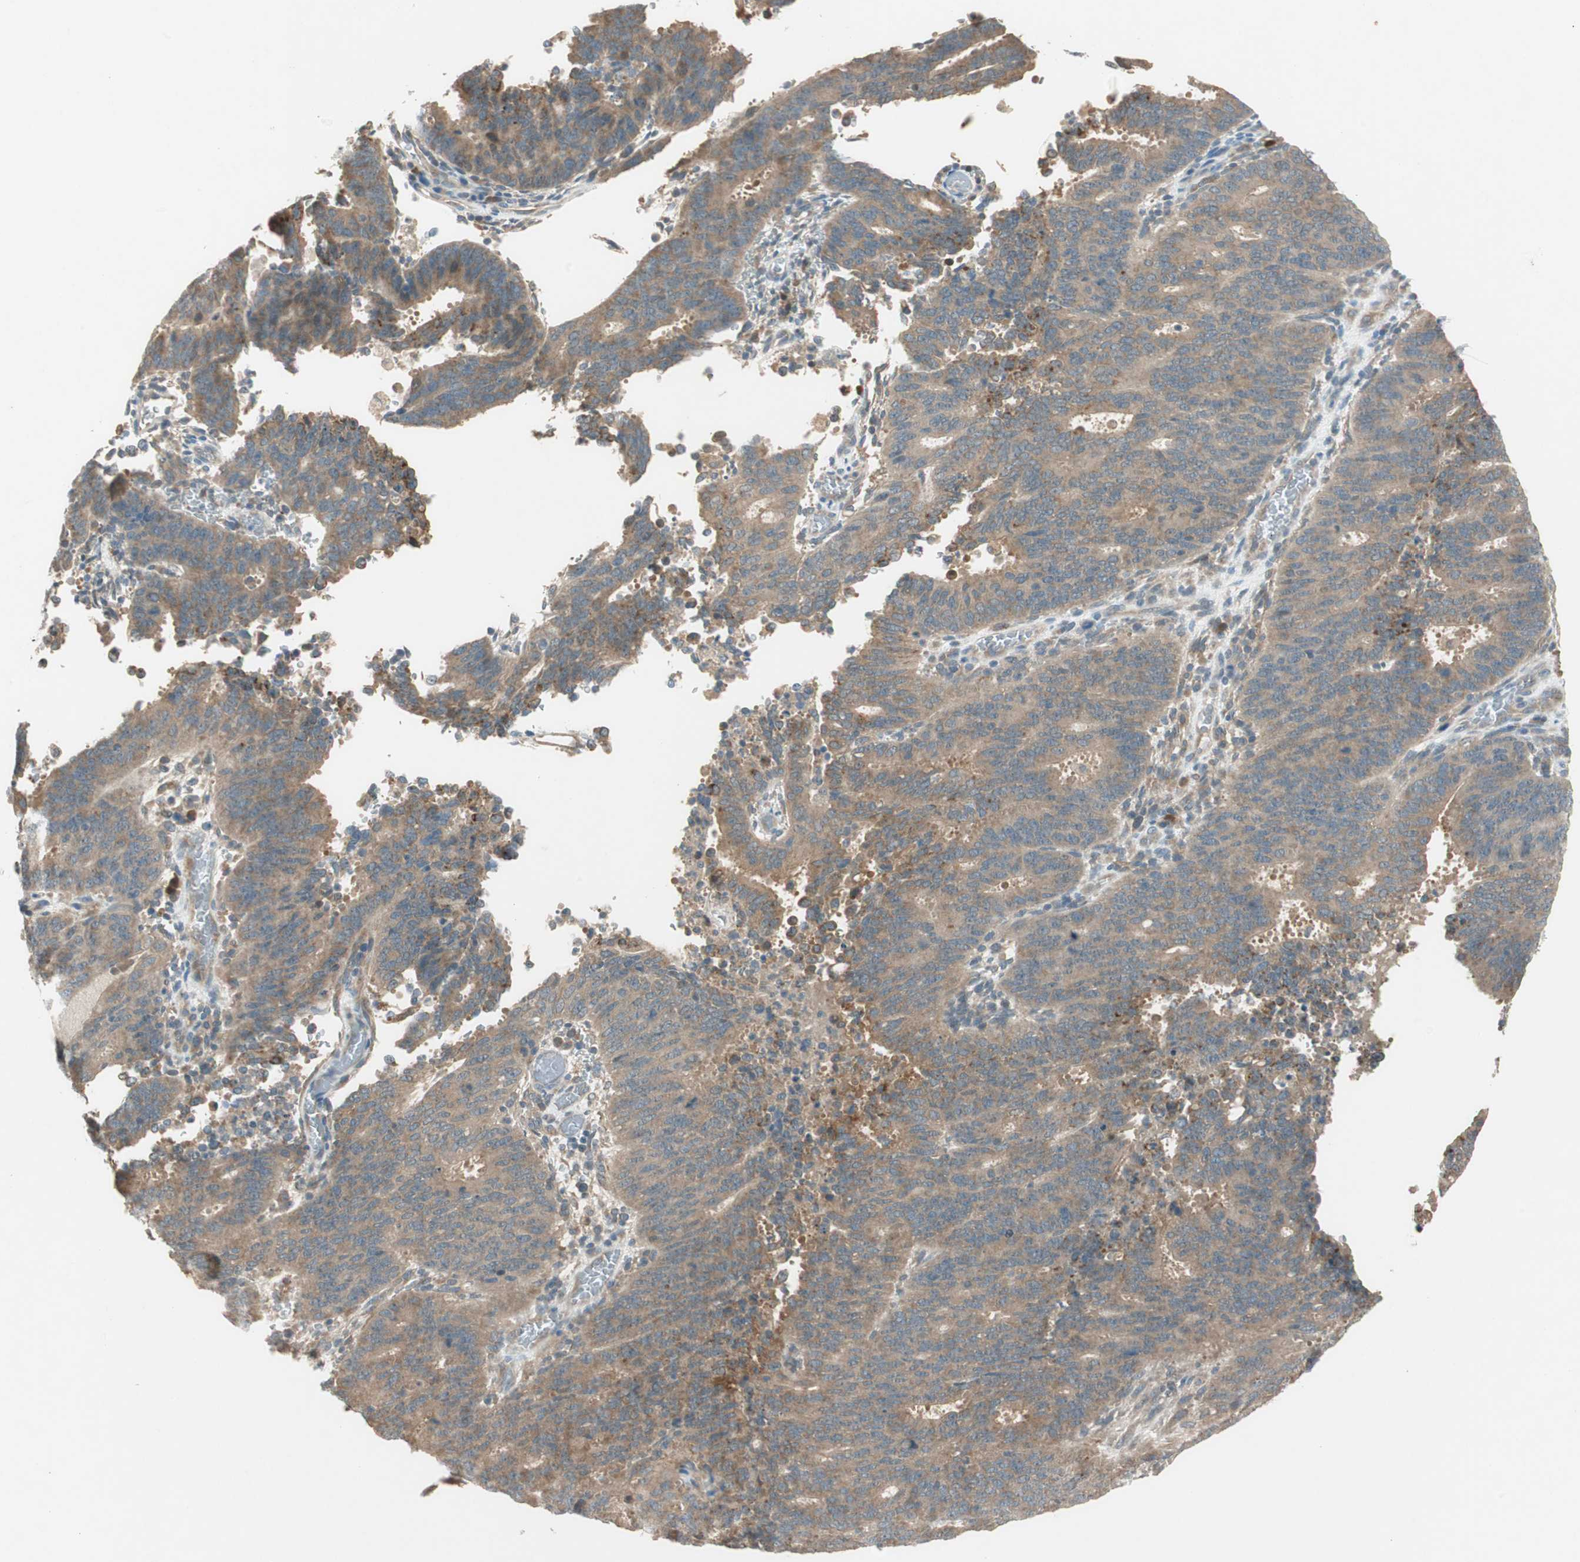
{"staining": {"intensity": "moderate", "quantity": ">75%", "location": "cytoplasmic/membranous"}, "tissue": "cervical cancer", "cell_type": "Tumor cells", "image_type": "cancer", "snomed": [{"axis": "morphology", "description": "Adenocarcinoma, NOS"}, {"axis": "topography", "description": "Cervix"}], "caption": "Human cervical cancer stained for a protein (brown) reveals moderate cytoplasmic/membranous positive expression in approximately >75% of tumor cells.", "gene": "NCLN", "patient": {"sex": "female", "age": 44}}